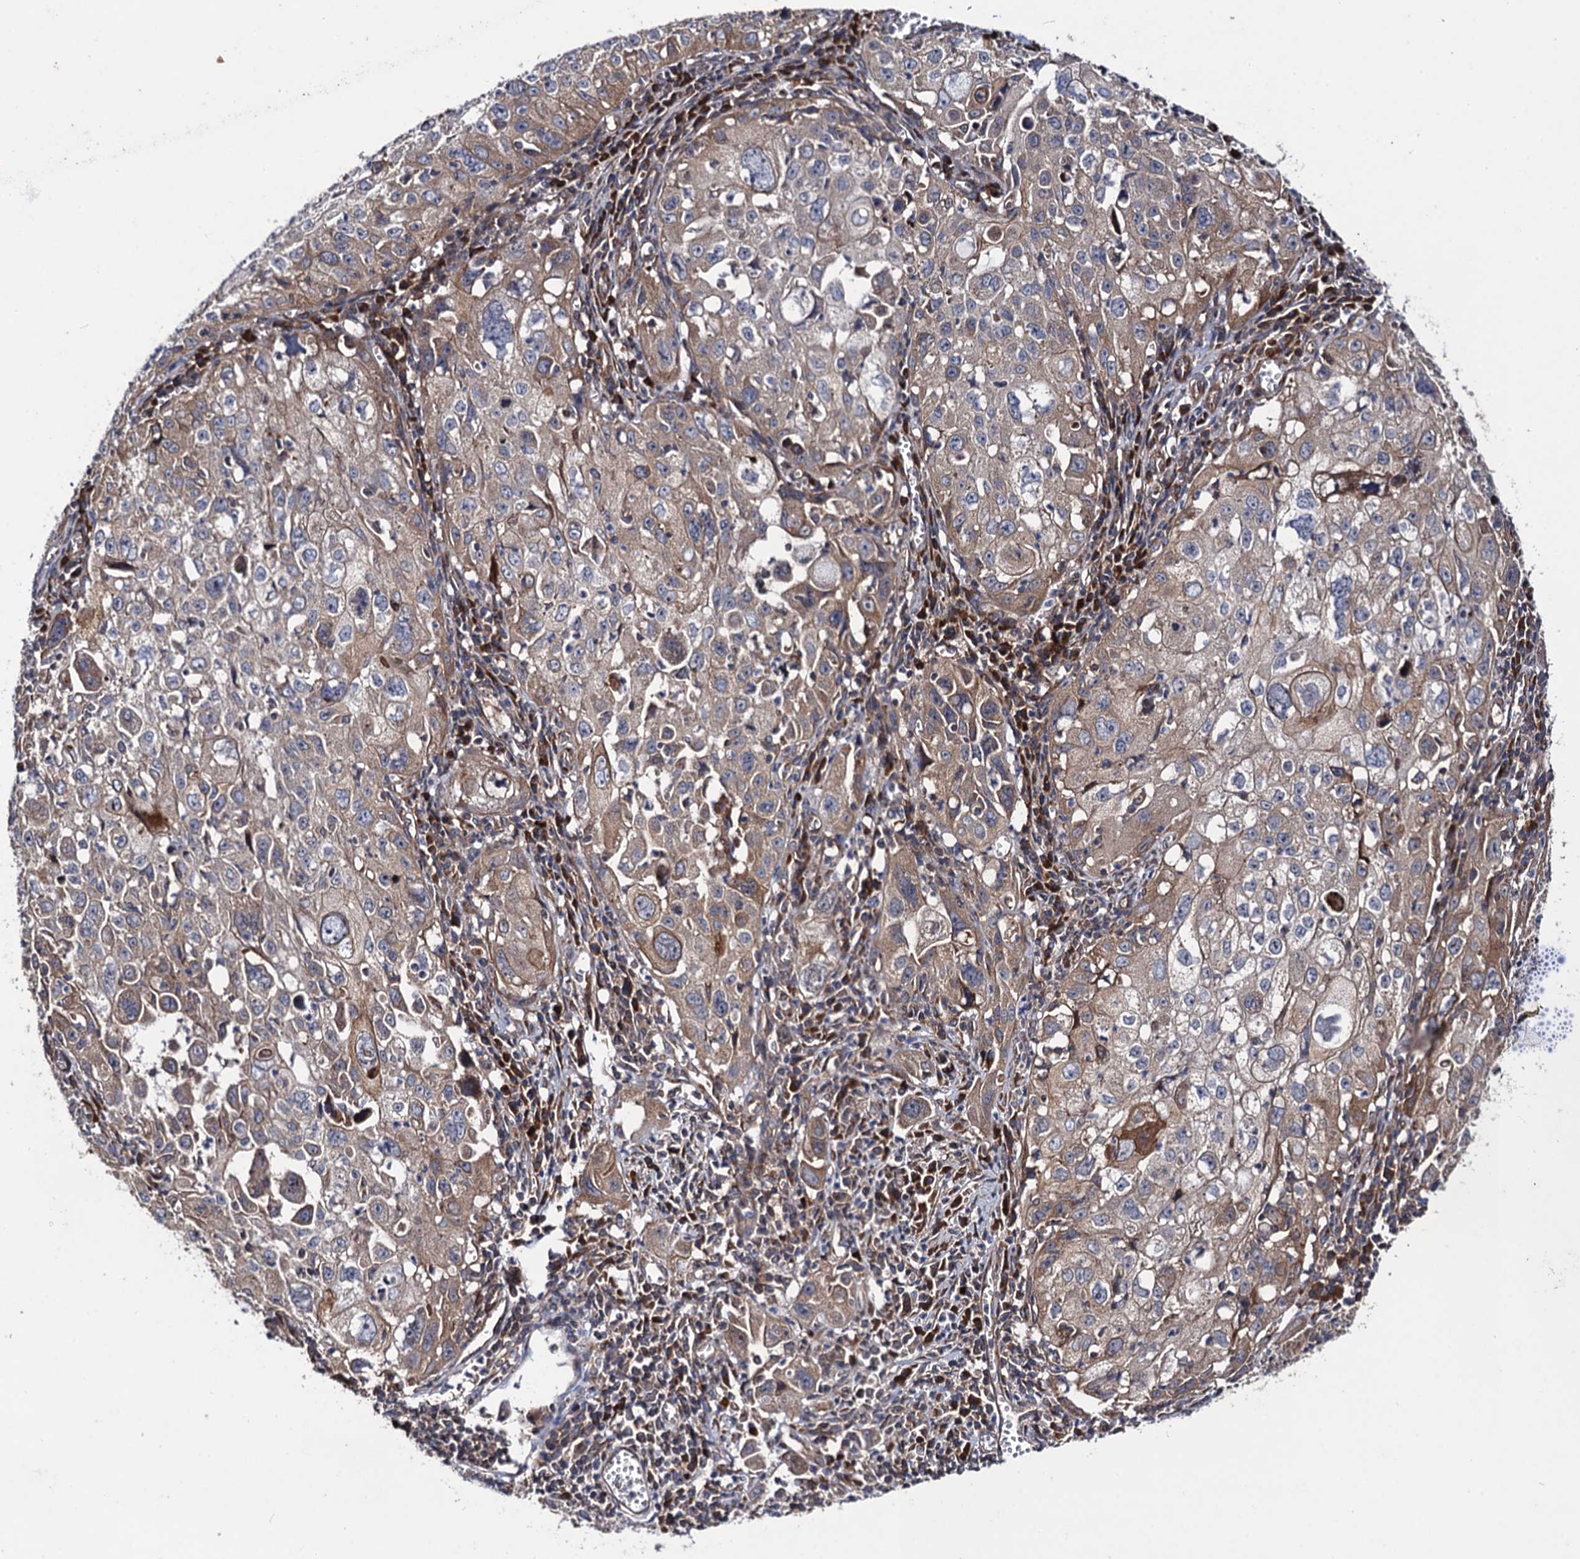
{"staining": {"intensity": "moderate", "quantity": "25%-75%", "location": "cytoplasmic/membranous"}, "tissue": "cervical cancer", "cell_type": "Tumor cells", "image_type": "cancer", "snomed": [{"axis": "morphology", "description": "Squamous cell carcinoma, NOS"}, {"axis": "topography", "description": "Cervix"}], "caption": "Immunohistochemistry histopathology image of neoplastic tissue: human cervical cancer (squamous cell carcinoma) stained using IHC shows medium levels of moderate protein expression localized specifically in the cytoplasmic/membranous of tumor cells, appearing as a cytoplasmic/membranous brown color.", "gene": "DYDC1", "patient": {"sex": "female", "age": 42}}